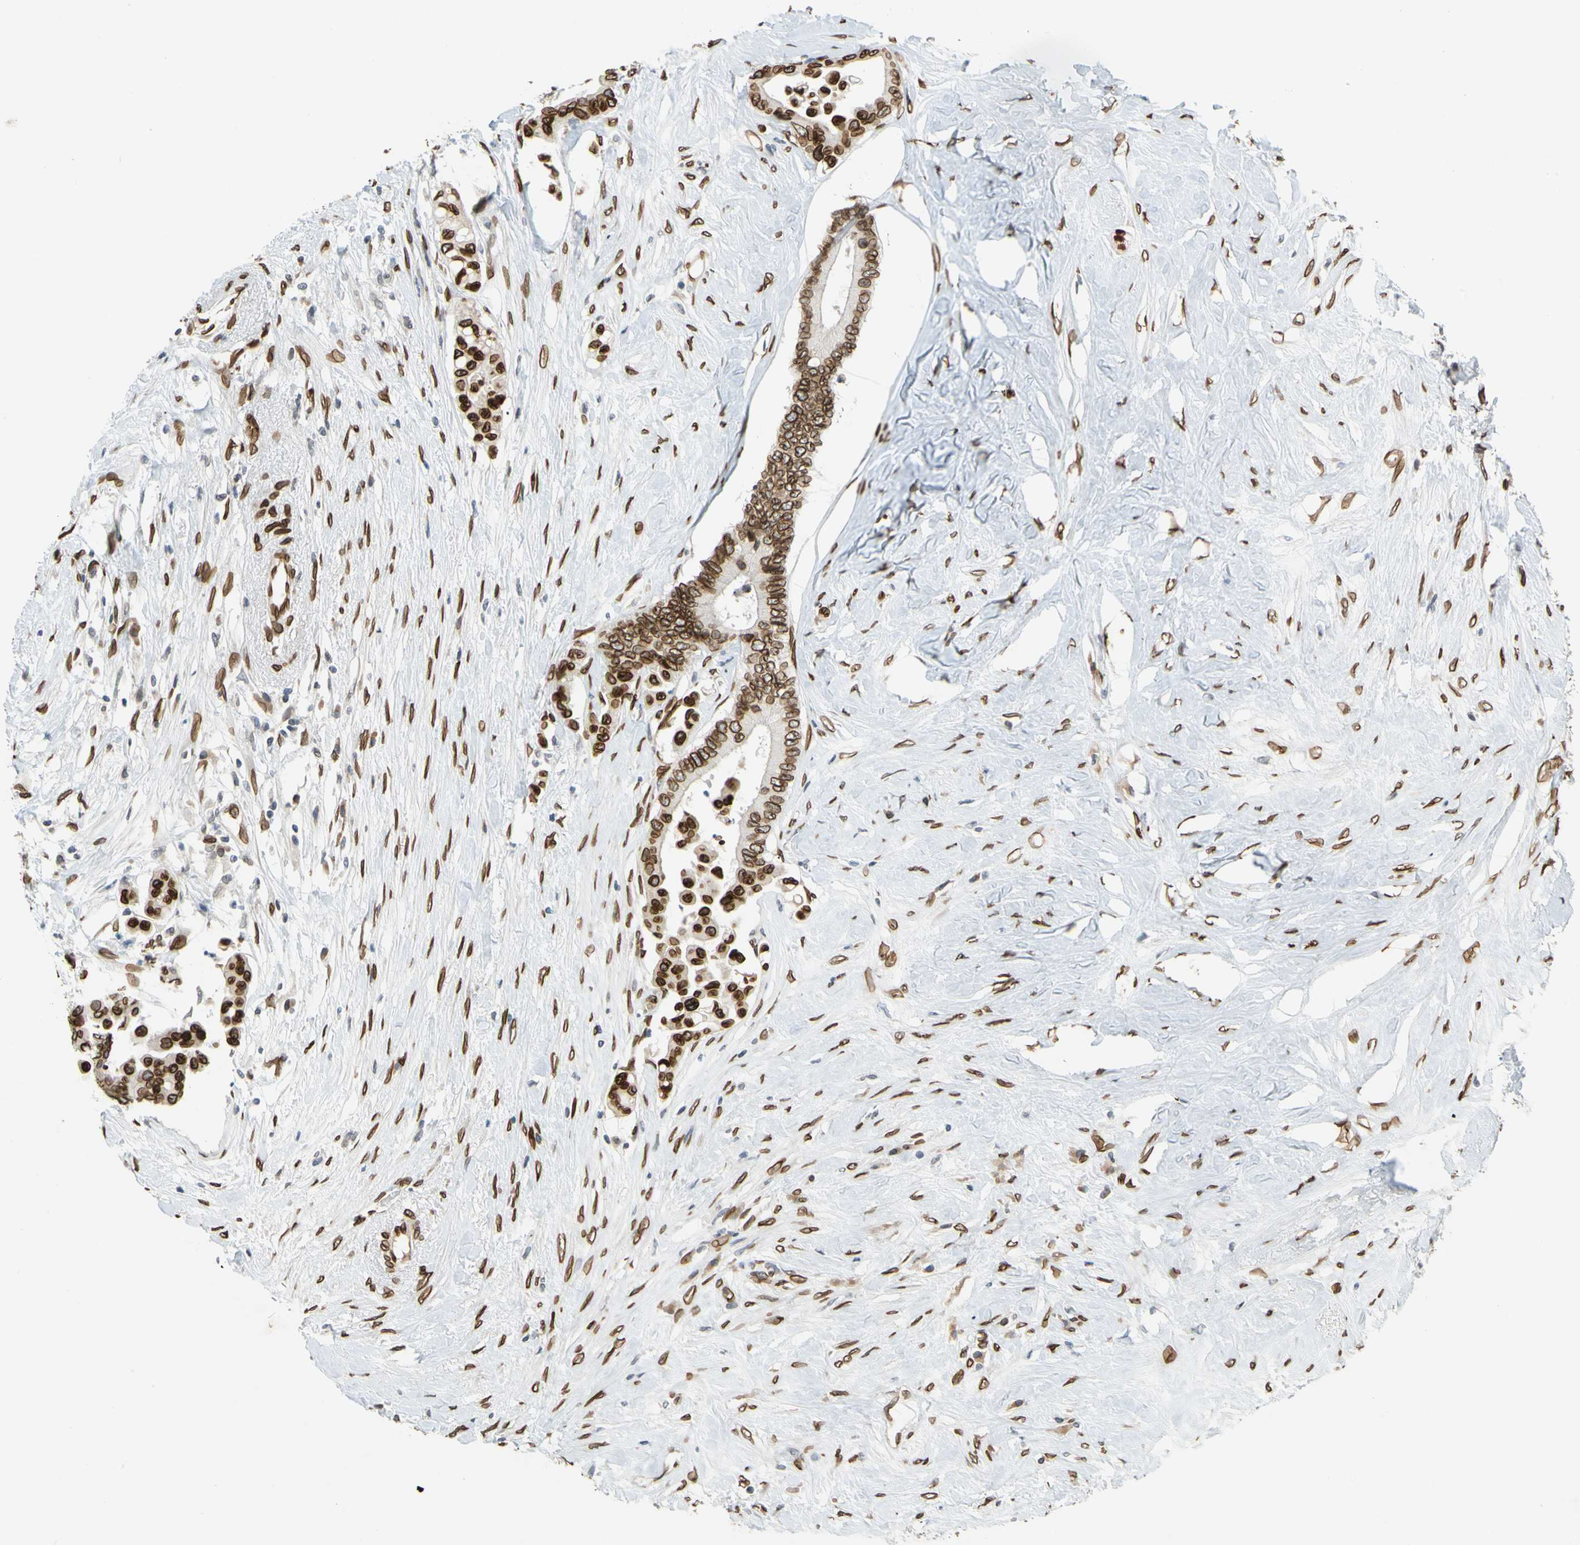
{"staining": {"intensity": "strong", "quantity": ">75%", "location": "cytoplasmic/membranous,nuclear"}, "tissue": "colorectal cancer", "cell_type": "Tumor cells", "image_type": "cancer", "snomed": [{"axis": "morphology", "description": "Normal tissue, NOS"}, {"axis": "morphology", "description": "Adenocarcinoma, NOS"}, {"axis": "topography", "description": "Colon"}], "caption": "Colorectal cancer (adenocarcinoma) stained for a protein (brown) shows strong cytoplasmic/membranous and nuclear positive expression in about >75% of tumor cells.", "gene": "SUN1", "patient": {"sex": "male", "age": 82}}